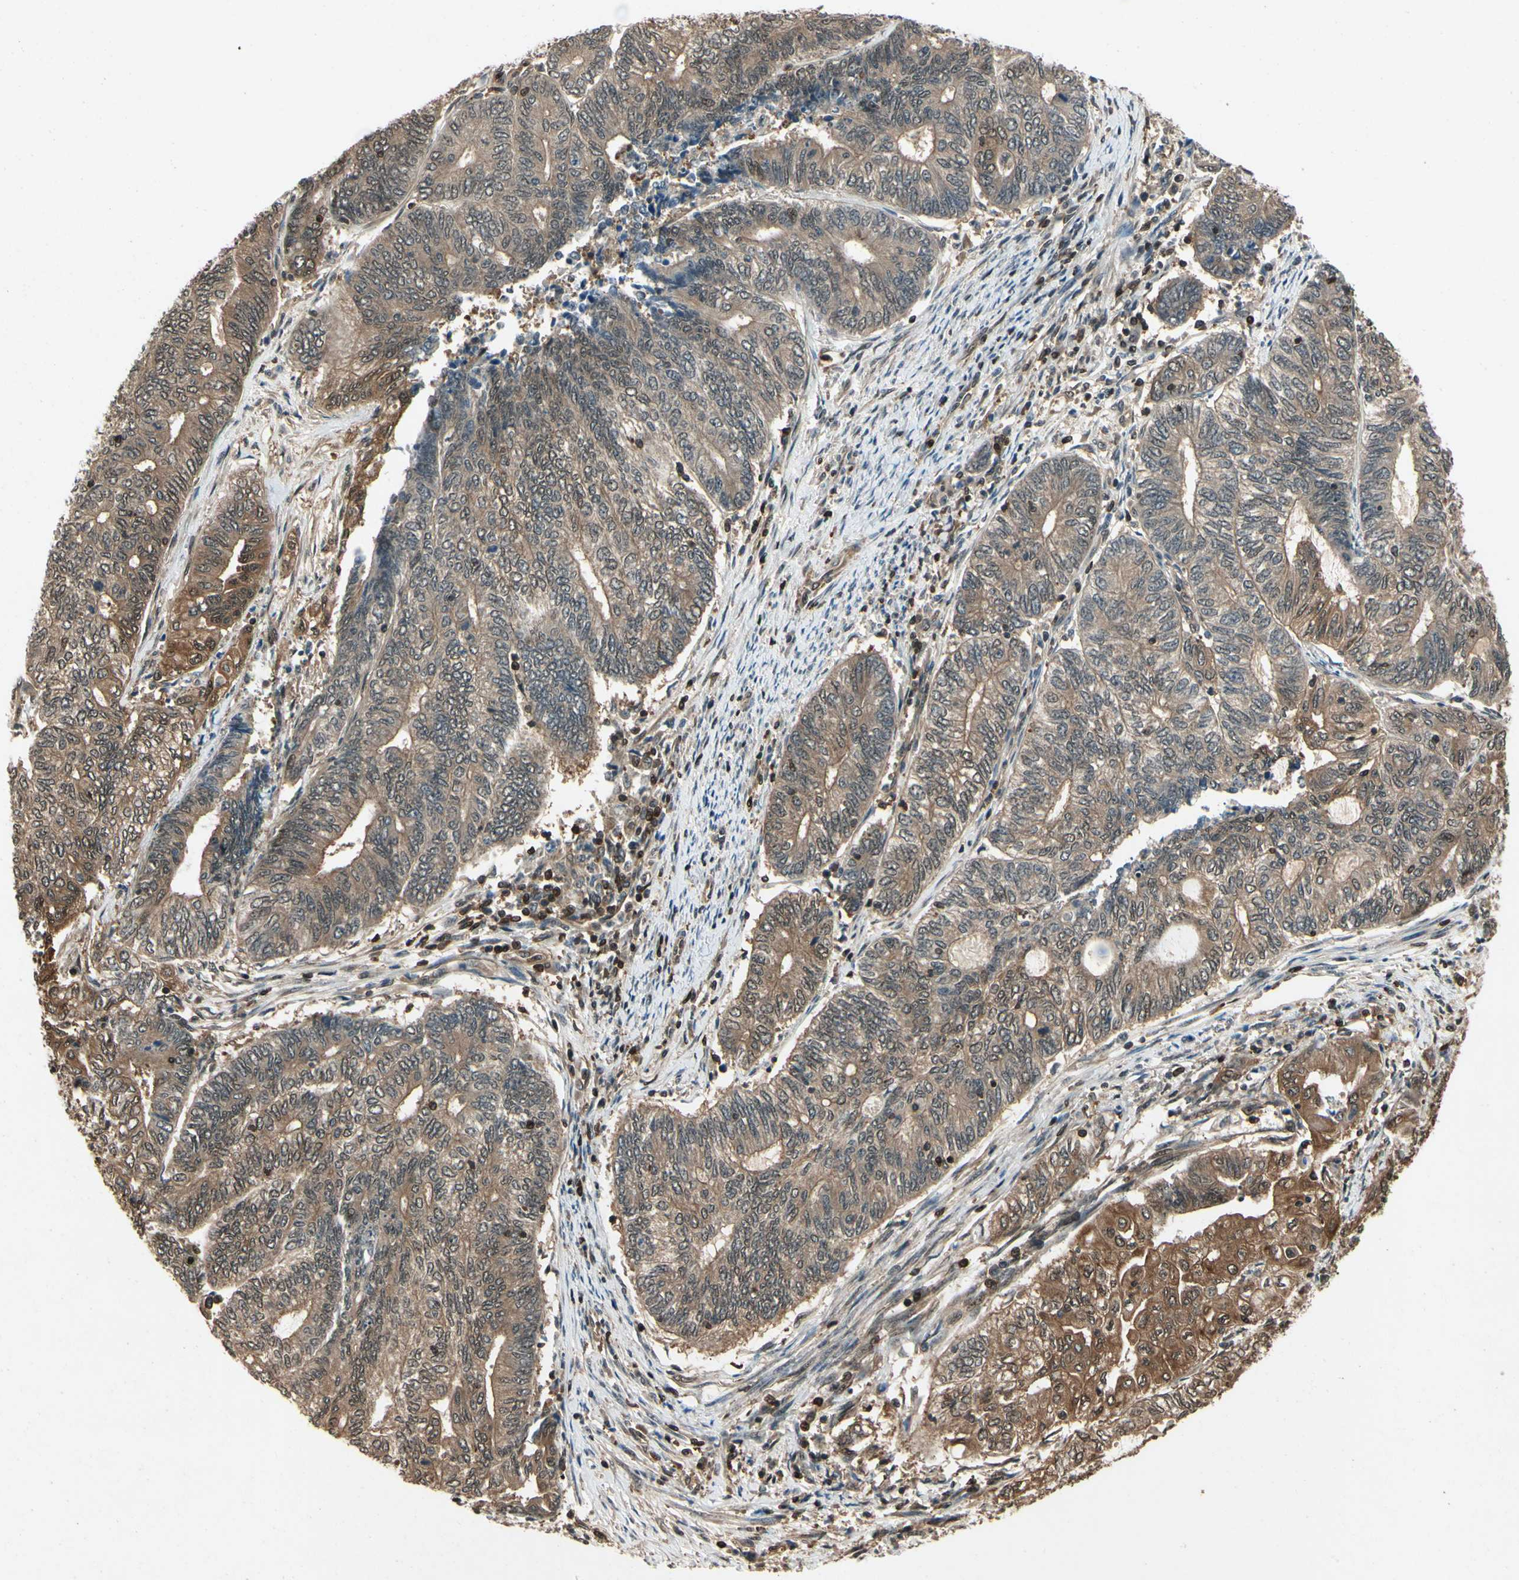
{"staining": {"intensity": "moderate", "quantity": ">75%", "location": "cytoplasmic/membranous"}, "tissue": "endometrial cancer", "cell_type": "Tumor cells", "image_type": "cancer", "snomed": [{"axis": "morphology", "description": "Adenocarcinoma, NOS"}, {"axis": "topography", "description": "Uterus"}, {"axis": "topography", "description": "Endometrium"}], "caption": "This photomicrograph reveals immunohistochemistry (IHC) staining of endometrial adenocarcinoma, with medium moderate cytoplasmic/membranous staining in approximately >75% of tumor cells.", "gene": "YWHAQ", "patient": {"sex": "female", "age": 70}}